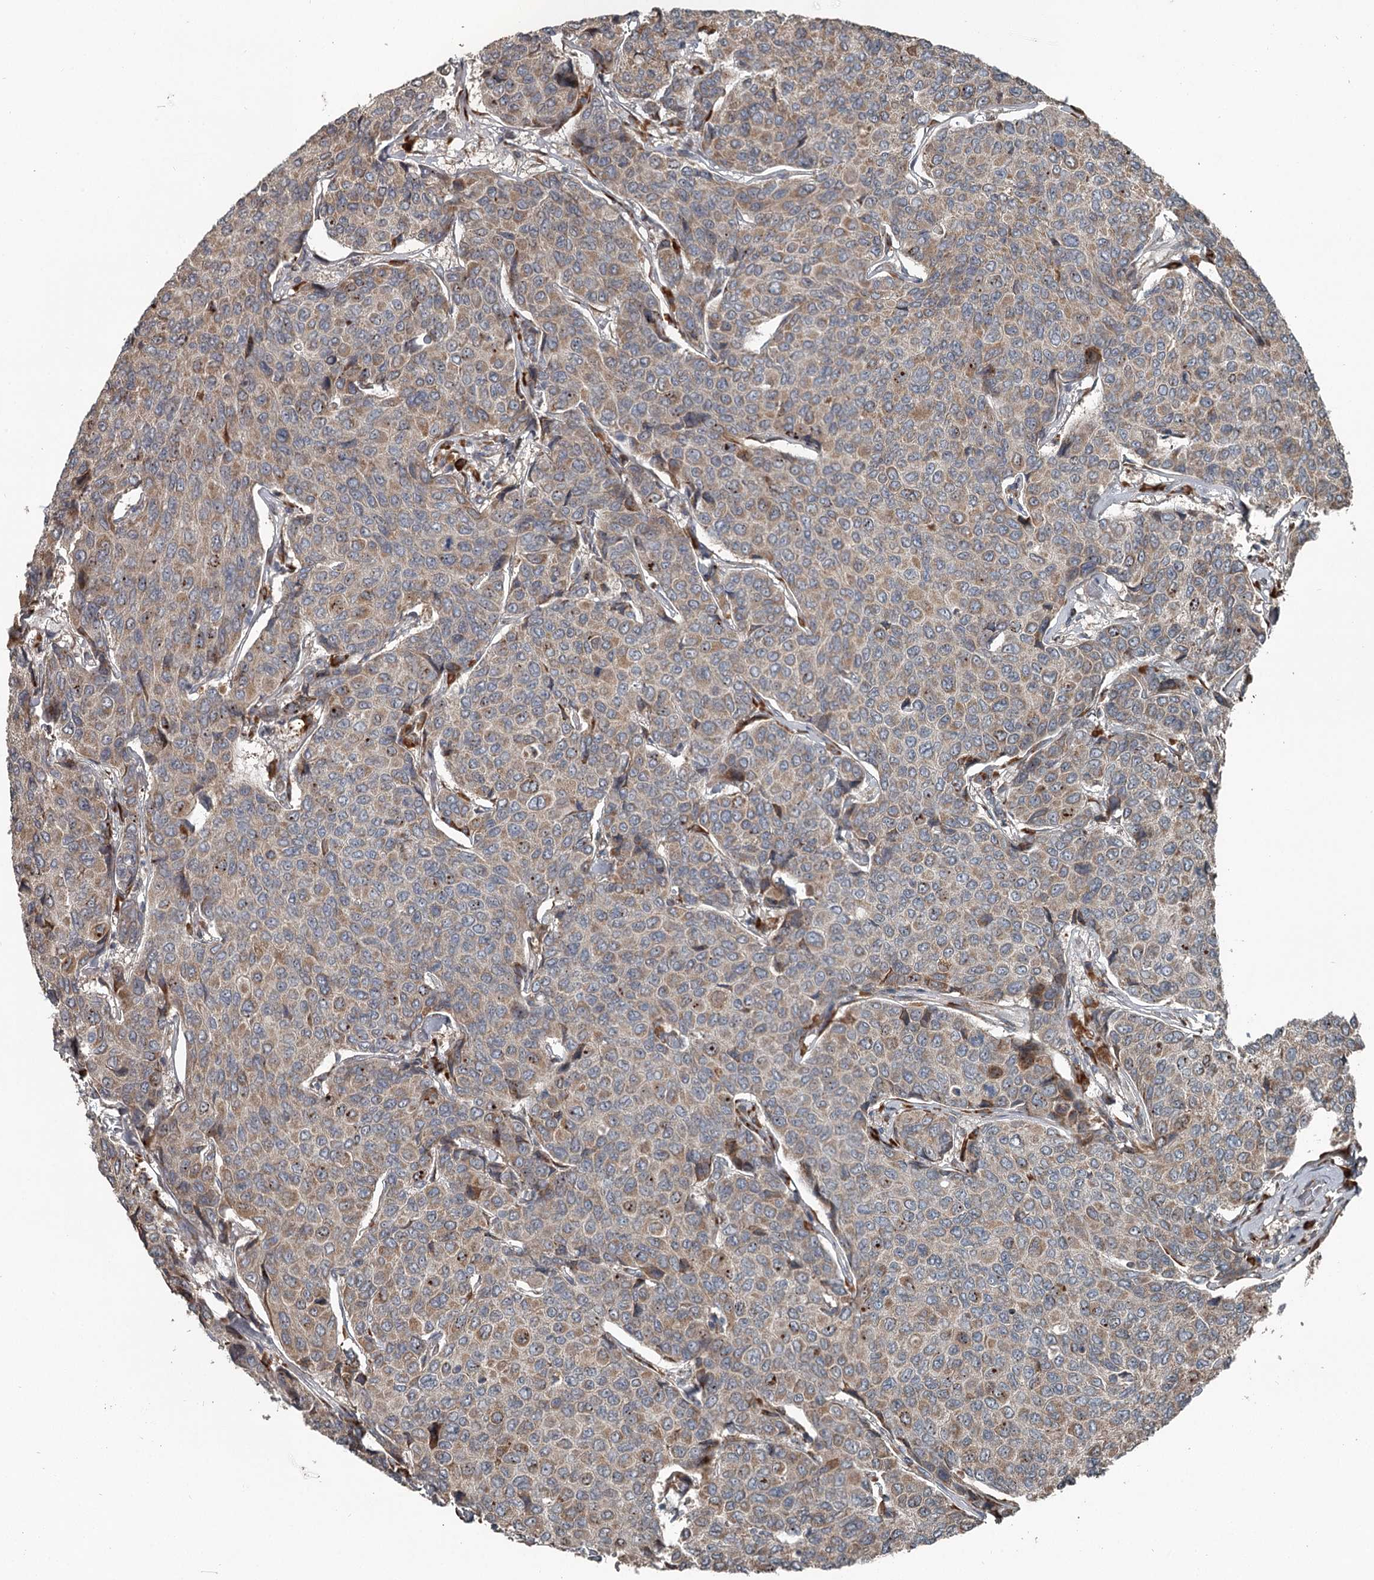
{"staining": {"intensity": "moderate", "quantity": "25%-75%", "location": "cytoplasmic/membranous"}, "tissue": "breast cancer", "cell_type": "Tumor cells", "image_type": "cancer", "snomed": [{"axis": "morphology", "description": "Duct carcinoma"}, {"axis": "topography", "description": "Breast"}], "caption": "IHC of human breast intraductal carcinoma demonstrates medium levels of moderate cytoplasmic/membranous staining in about 25%-75% of tumor cells.", "gene": "RASSF8", "patient": {"sex": "female", "age": 55}}